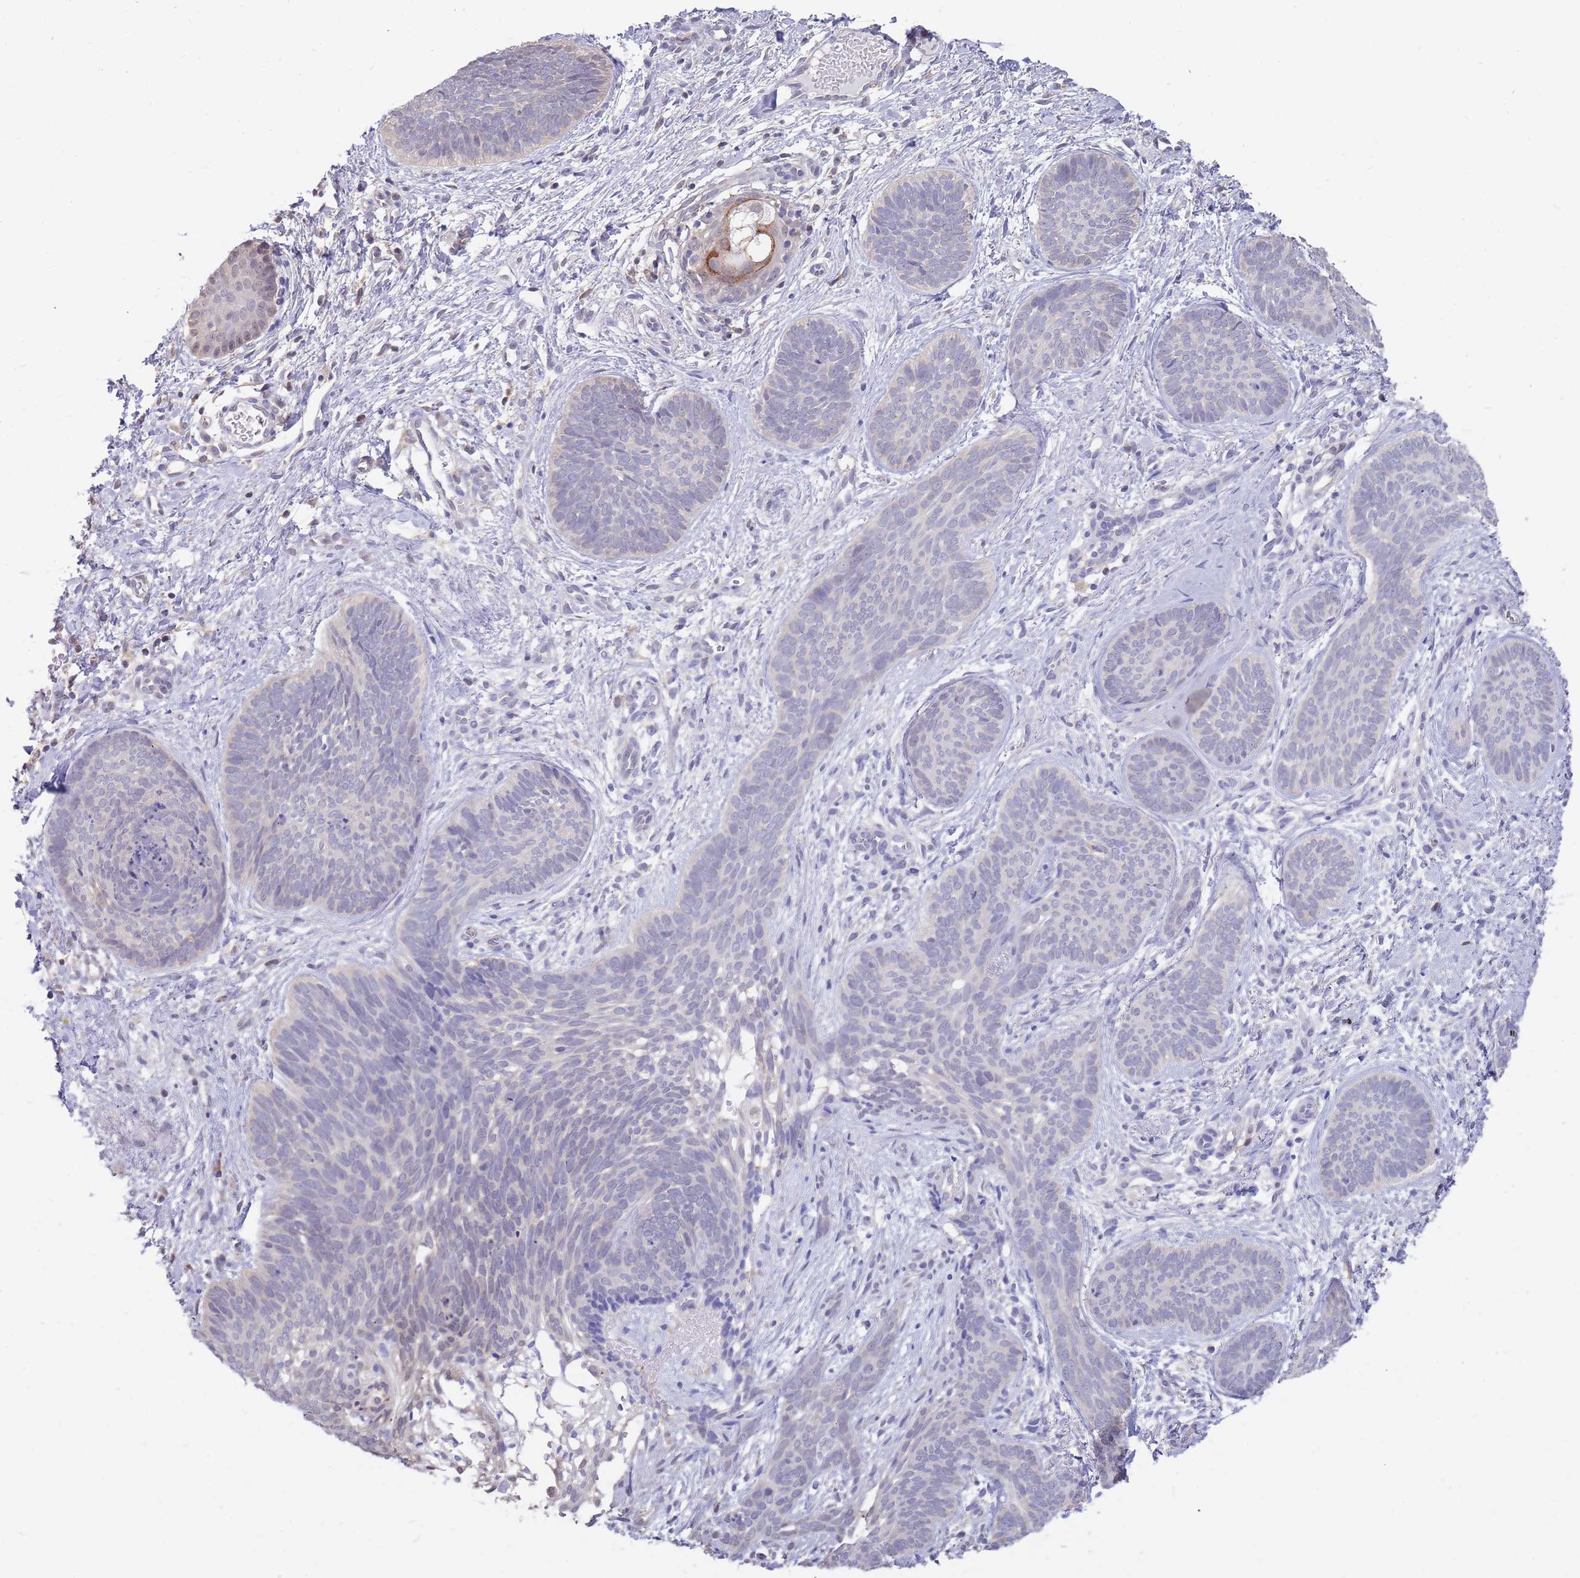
{"staining": {"intensity": "negative", "quantity": "none", "location": "none"}, "tissue": "skin cancer", "cell_type": "Tumor cells", "image_type": "cancer", "snomed": [{"axis": "morphology", "description": "Basal cell carcinoma"}, {"axis": "topography", "description": "Skin"}], "caption": "This image is of basal cell carcinoma (skin) stained with immunohistochemistry (IHC) to label a protein in brown with the nuclei are counter-stained blue. There is no expression in tumor cells.", "gene": "AP5S1", "patient": {"sex": "female", "age": 81}}